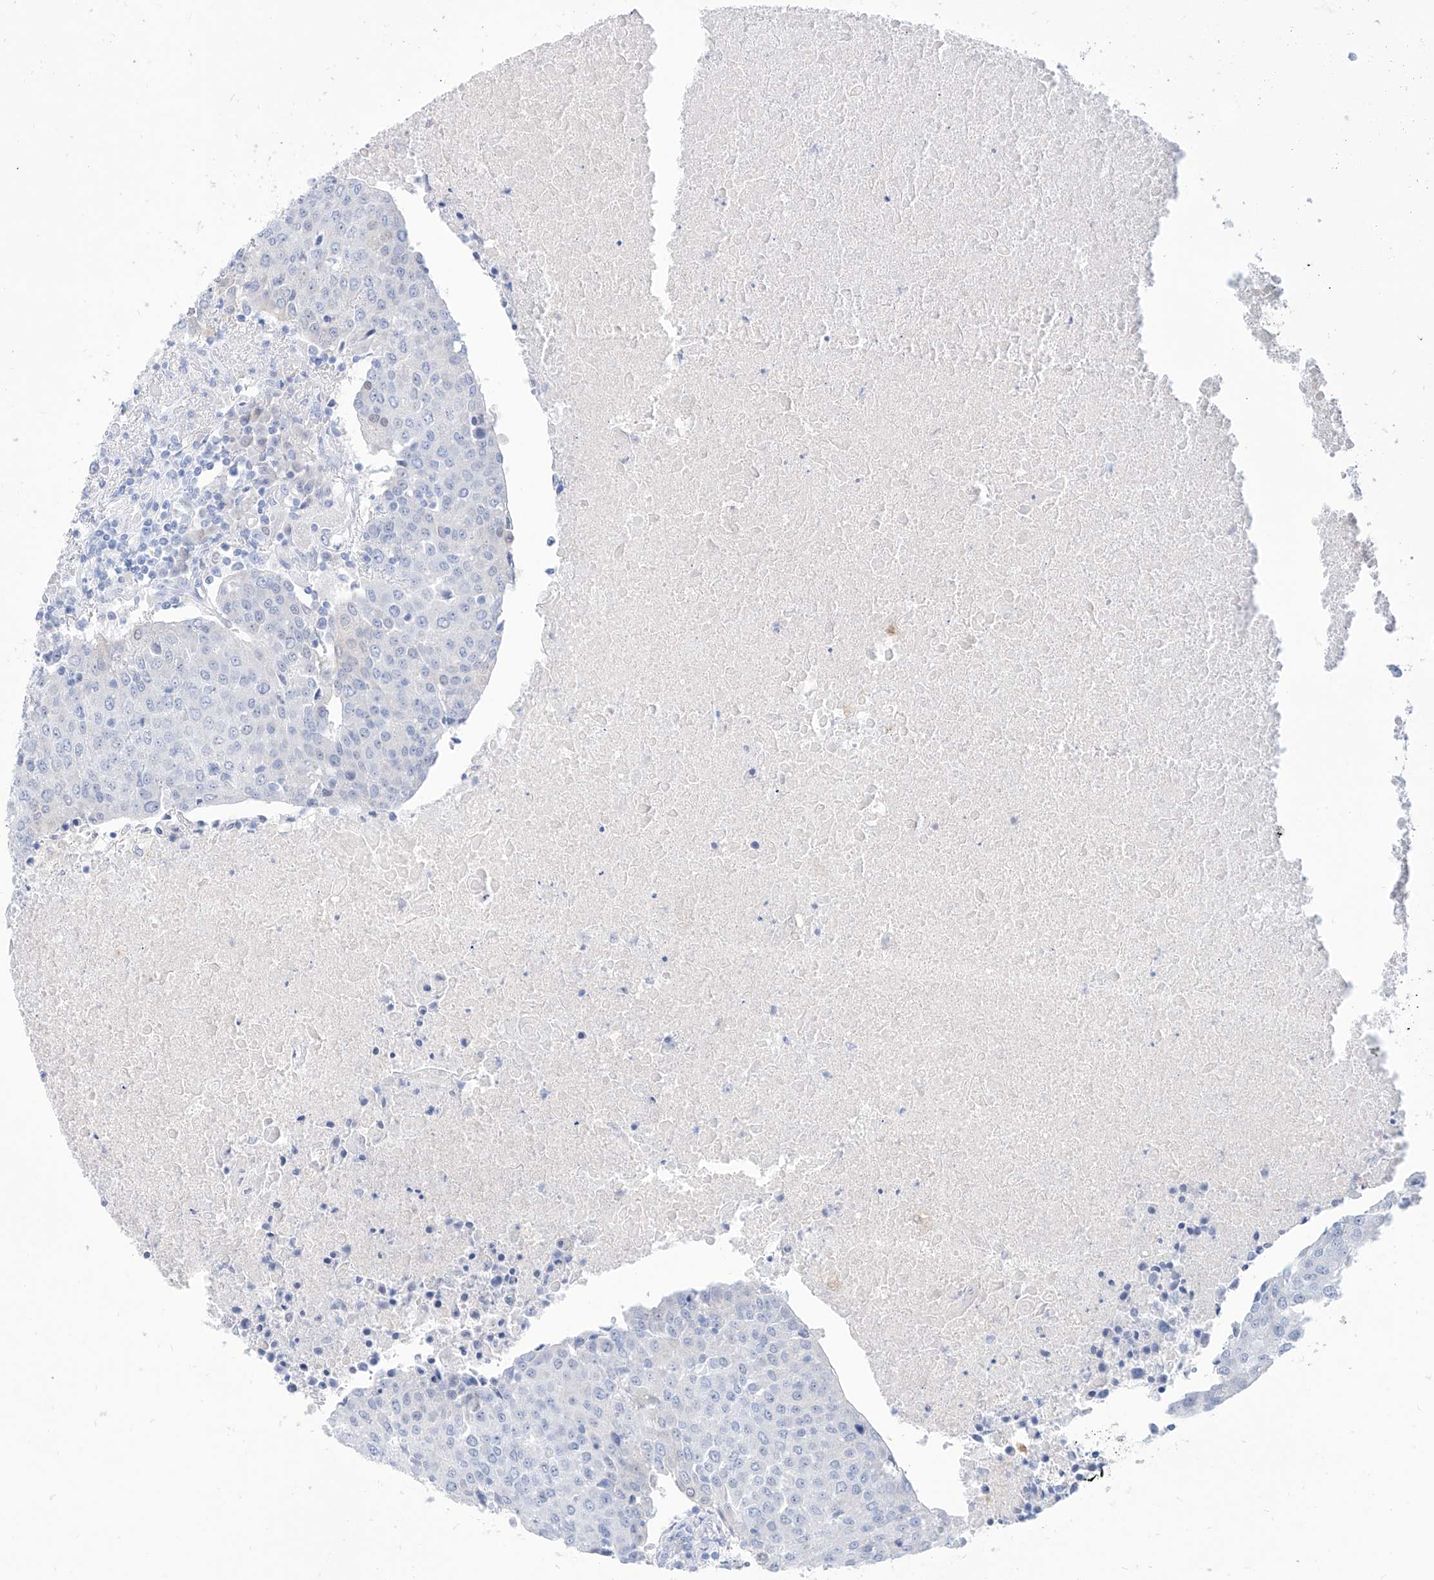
{"staining": {"intensity": "negative", "quantity": "none", "location": "none"}, "tissue": "urothelial cancer", "cell_type": "Tumor cells", "image_type": "cancer", "snomed": [{"axis": "morphology", "description": "Urothelial carcinoma, High grade"}, {"axis": "topography", "description": "Urinary bladder"}], "caption": "Urothelial carcinoma (high-grade) stained for a protein using immunohistochemistry (IHC) shows no staining tumor cells.", "gene": "PDXK", "patient": {"sex": "female", "age": 85}}